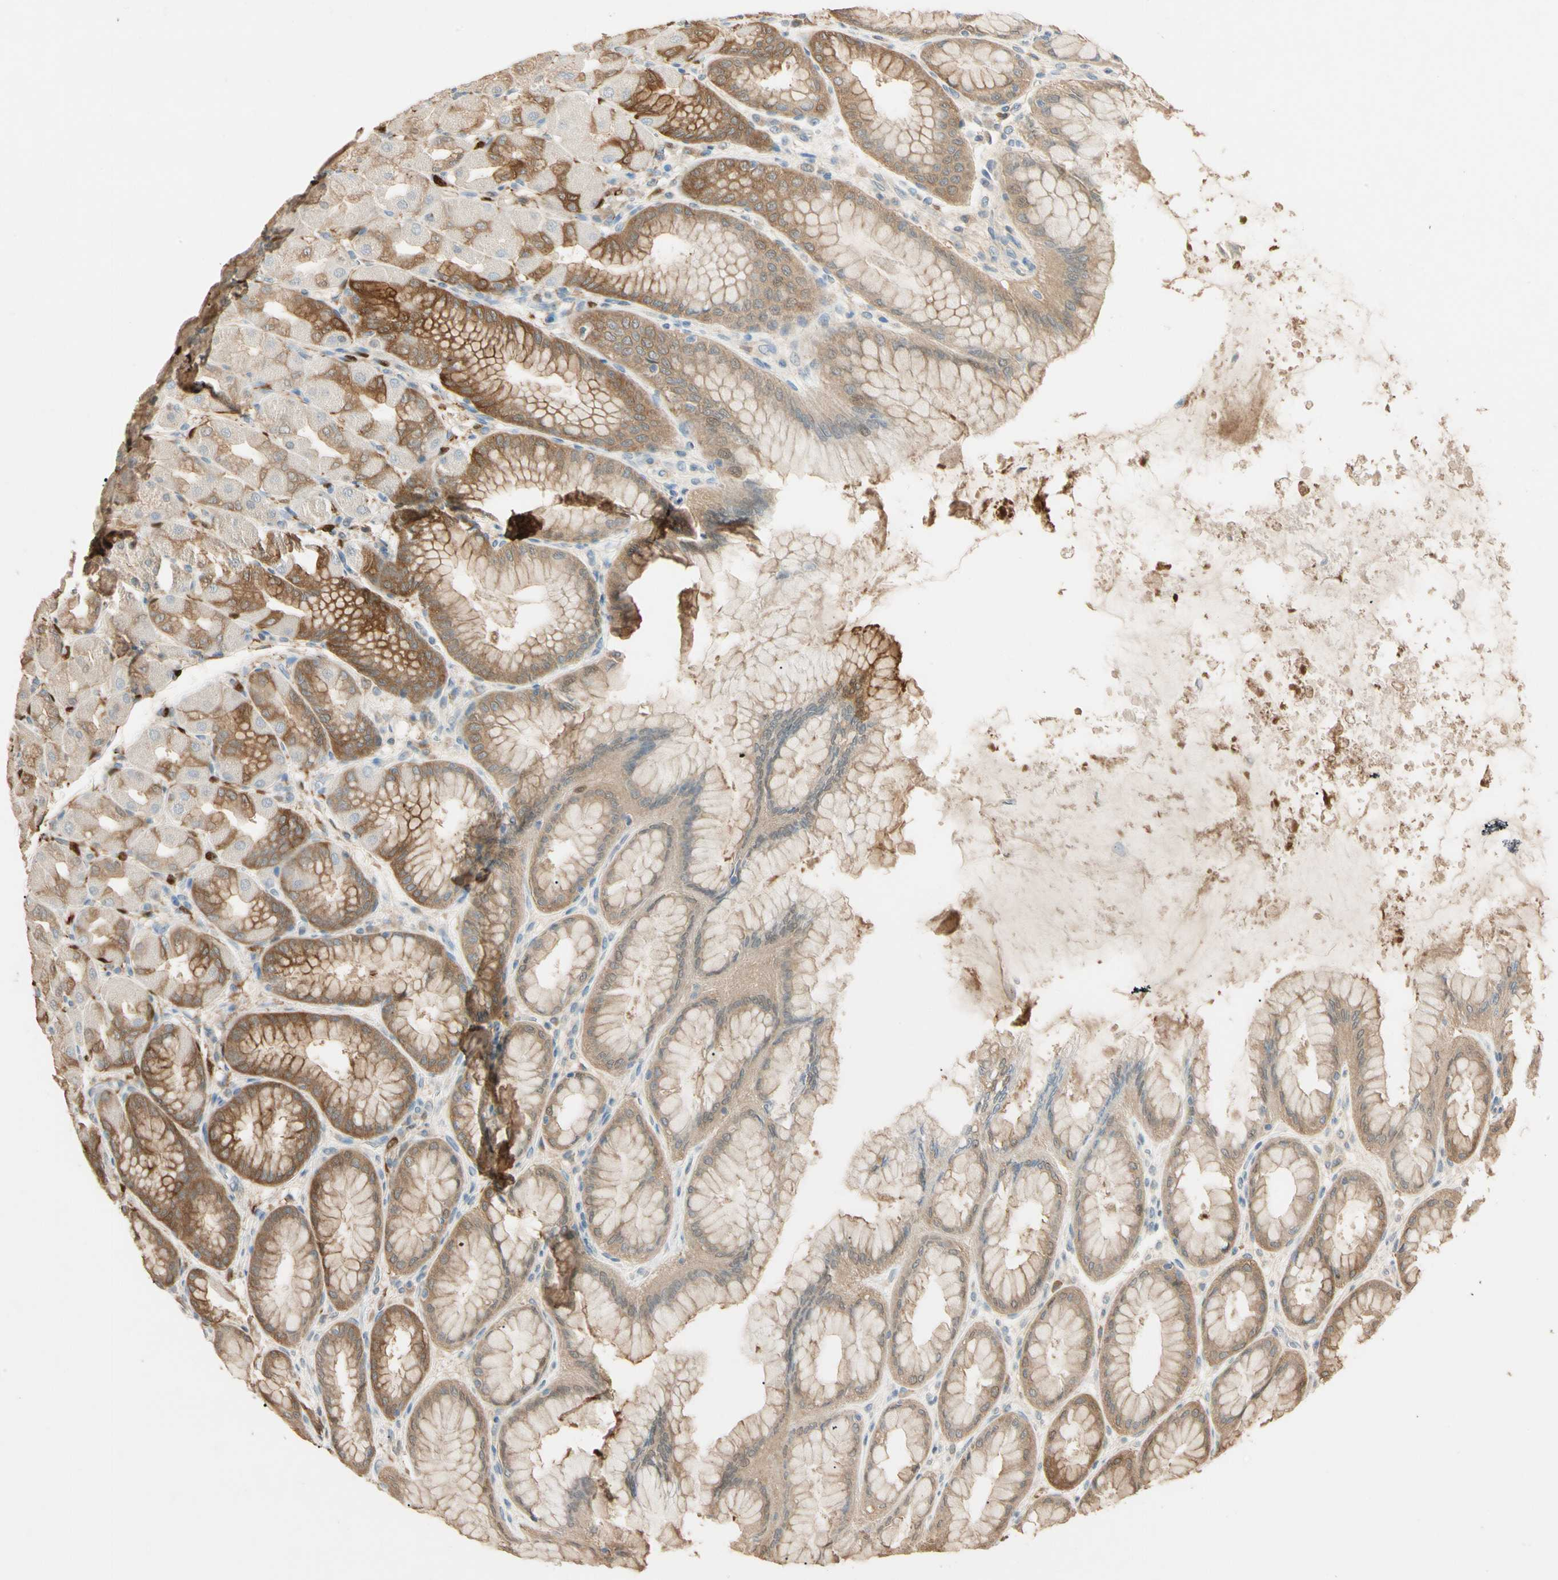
{"staining": {"intensity": "moderate", "quantity": ">75%", "location": "cytoplasmic/membranous"}, "tissue": "stomach", "cell_type": "Glandular cells", "image_type": "normal", "snomed": [{"axis": "morphology", "description": "Normal tissue, NOS"}, {"axis": "topography", "description": "Stomach, upper"}], "caption": "Glandular cells exhibit medium levels of moderate cytoplasmic/membranous staining in approximately >75% of cells in benign human stomach. Nuclei are stained in blue.", "gene": "GNE", "patient": {"sex": "female", "age": 56}}